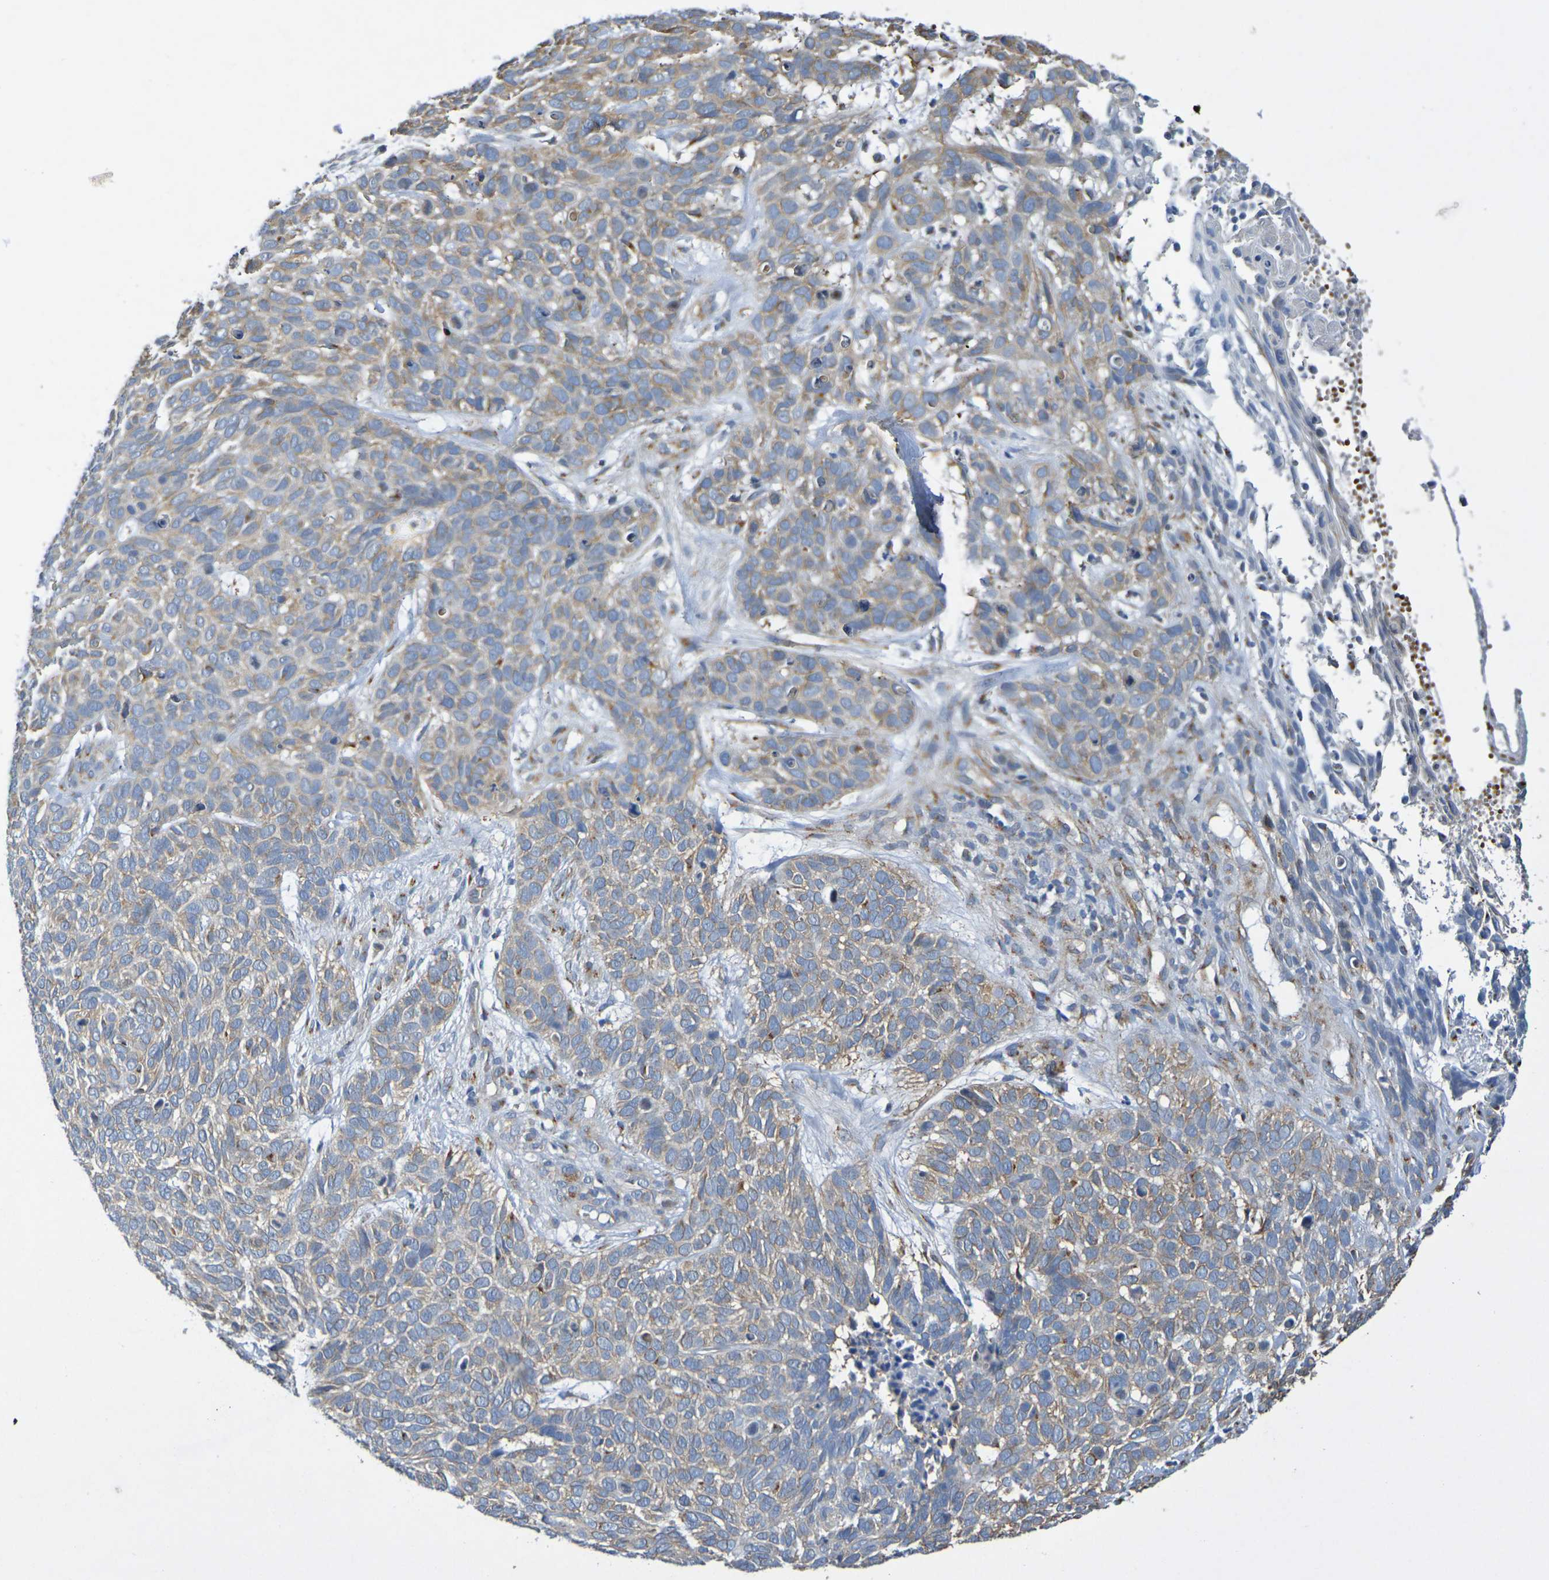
{"staining": {"intensity": "moderate", "quantity": ">75%", "location": "cytoplasmic/membranous"}, "tissue": "skin cancer", "cell_type": "Tumor cells", "image_type": "cancer", "snomed": [{"axis": "morphology", "description": "Basal cell carcinoma"}, {"axis": "topography", "description": "Skin"}], "caption": "Immunohistochemistry (IHC) photomicrograph of neoplastic tissue: basal cell carcinoma (skin) stained using immunohistochemistry displays medium levels of moderate protein expression localized specifically in the cytoplasmic/membranous of tumor cells, appearing as a cytoplasmic/membranous brown color.", "gene": "DCP2", "patient": {"sex": "male", "age": 87}}